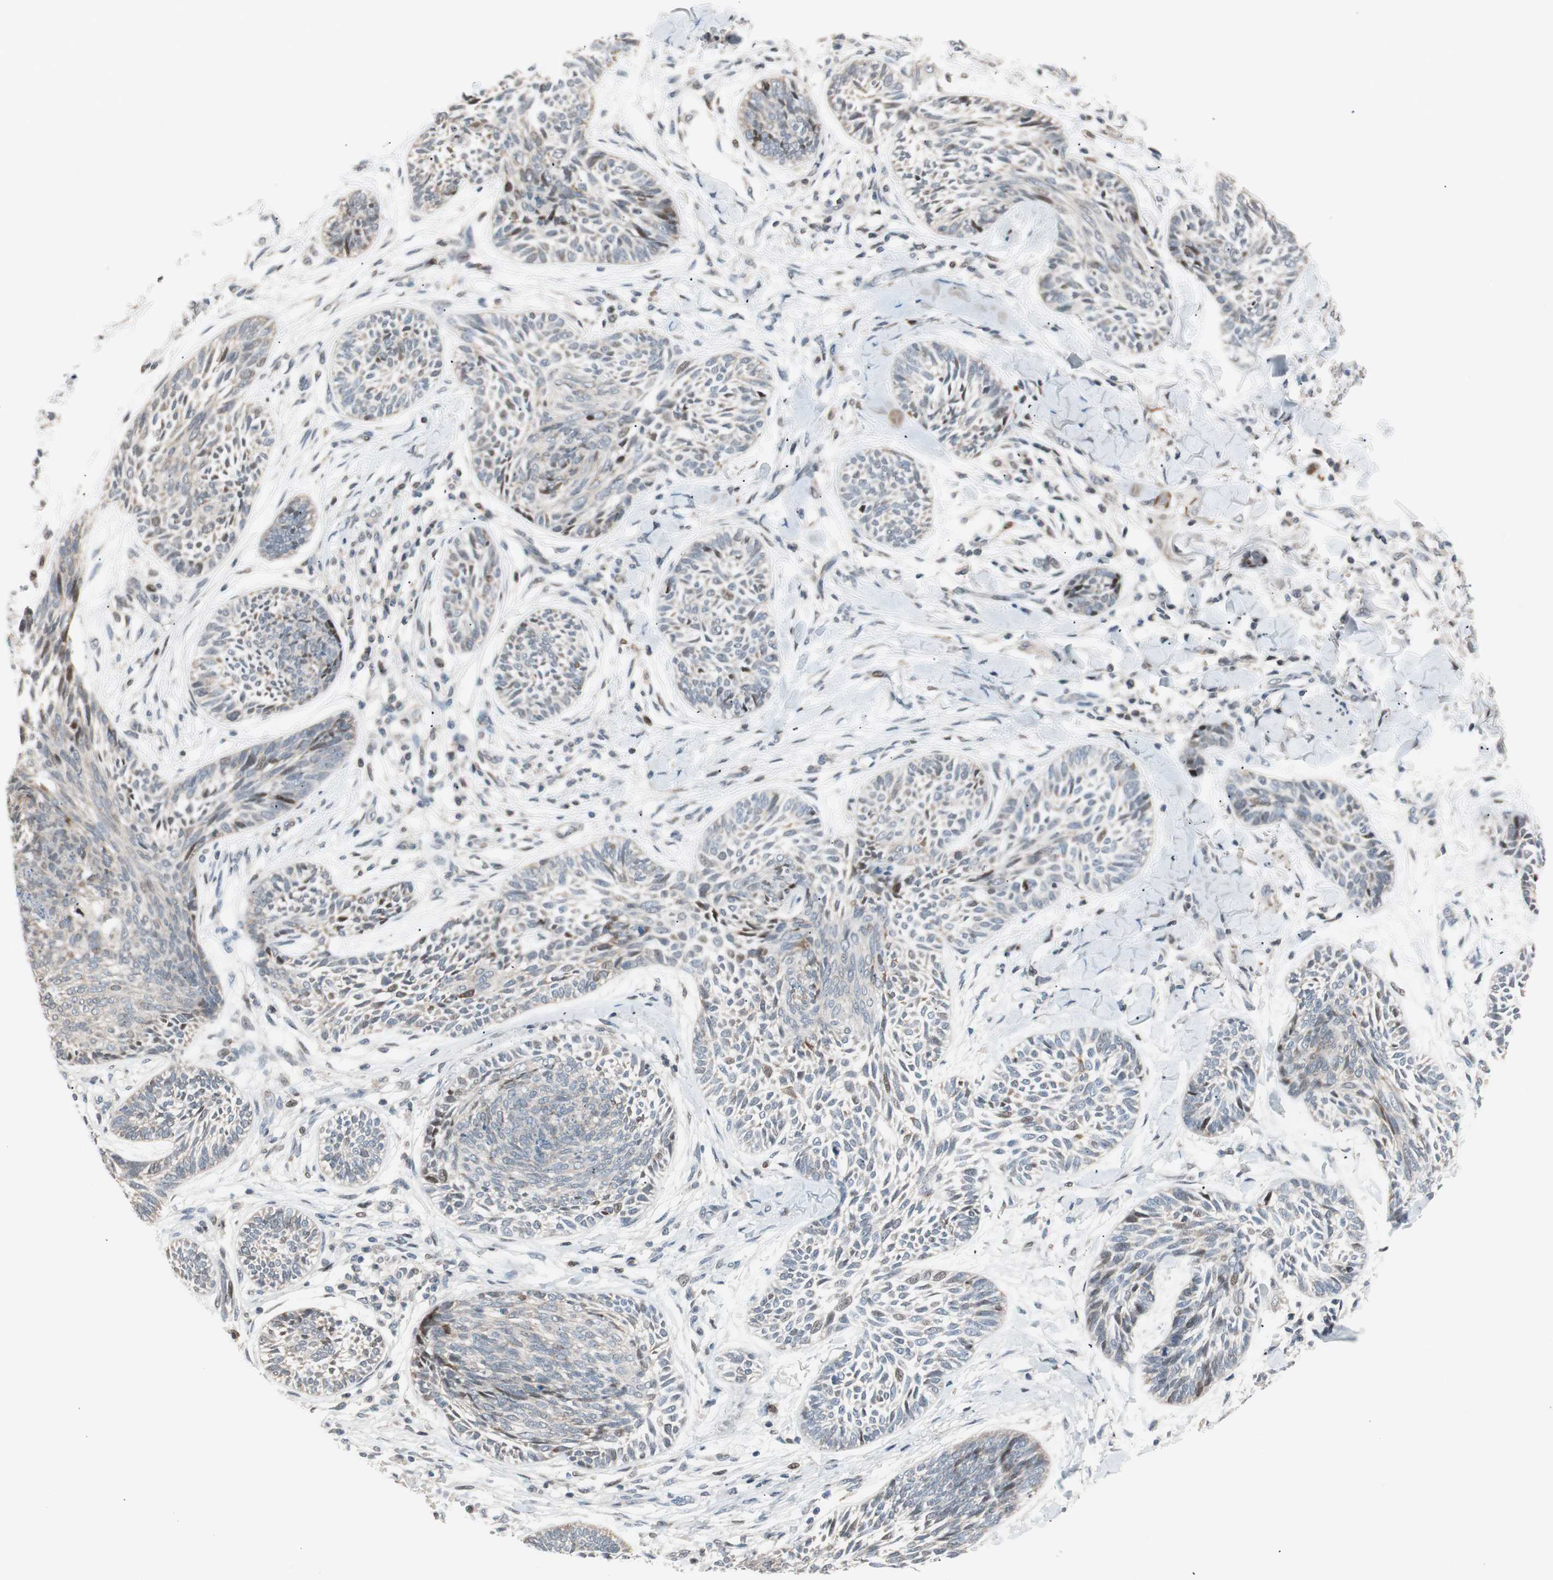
{"staining": {"intensity": "weak", "quantity": "<25%", "location": "cytoplasmic/membranous"}, "tissue": "skin cancer", "cell_type": "Tumor cells", "image_type": "cancer", "snomed": [{"axis": "morphology", "description": "Papilloma, NOS"}, {"axis": "morphology", "description": "Basal cell carcinoma"}, {"axis": "topography", "description": "Skin"}], "caption": "Immunohistochemistry (IHC) histopathology image of neoplastic tissue: human skin cancer (basal cell carcinoma) stained with DAB displays no significant protein positivity in tumor cells. Brightfield microscopy of IHC stained with DAB (brown) and hematoxylin (blue), captured at high magnification.", "gene": "POLH", "patient": {"sex": "male", "age": 87}}